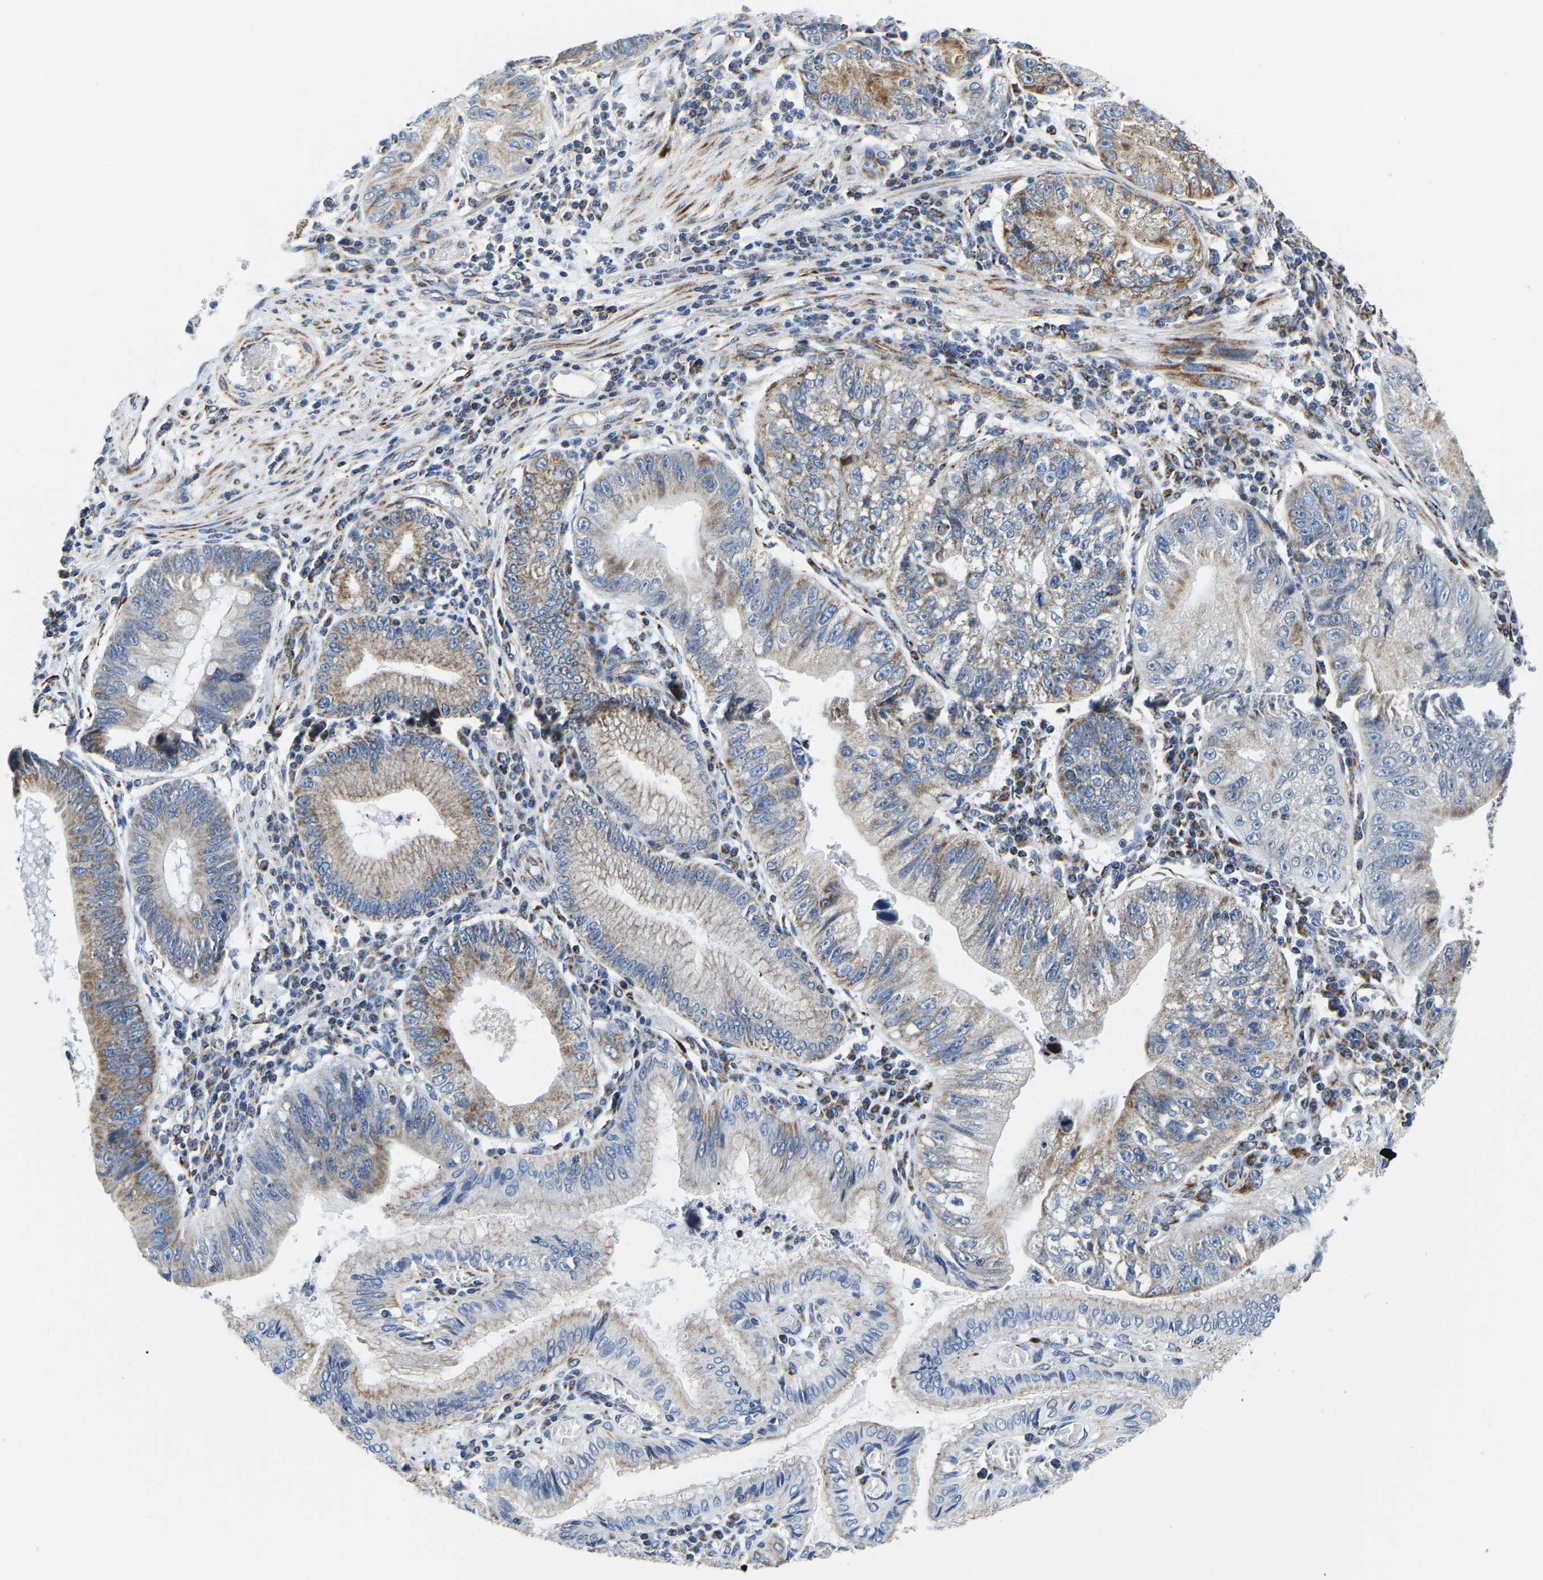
{"staining": {"intensity": "moderate", "quantity": "<25%", "location": "cytoplasmic/membranous"}, "tissue": "stomach cancer", "cell_type": "Tumor cells", "image_type": "cancer", "snomed": [{"axis": "morphology", "description": "Adenocarcinoma, NOS"}, {"axis": "topography", "description": "Stomach"}], "caption": "Immunohistochemical staining of adenocarcinoma (stomach) demonstrates low levels of moderate cytoplasmic/membranous positivity in approximately <25% of tumor cells. The staining is performed using DAB brown chromogen to label protein expression. The nuclei are counter-stained blue using hematoxylin.", "gene": "SFXN1", "patient": {"sex": "male", "age": 59}}